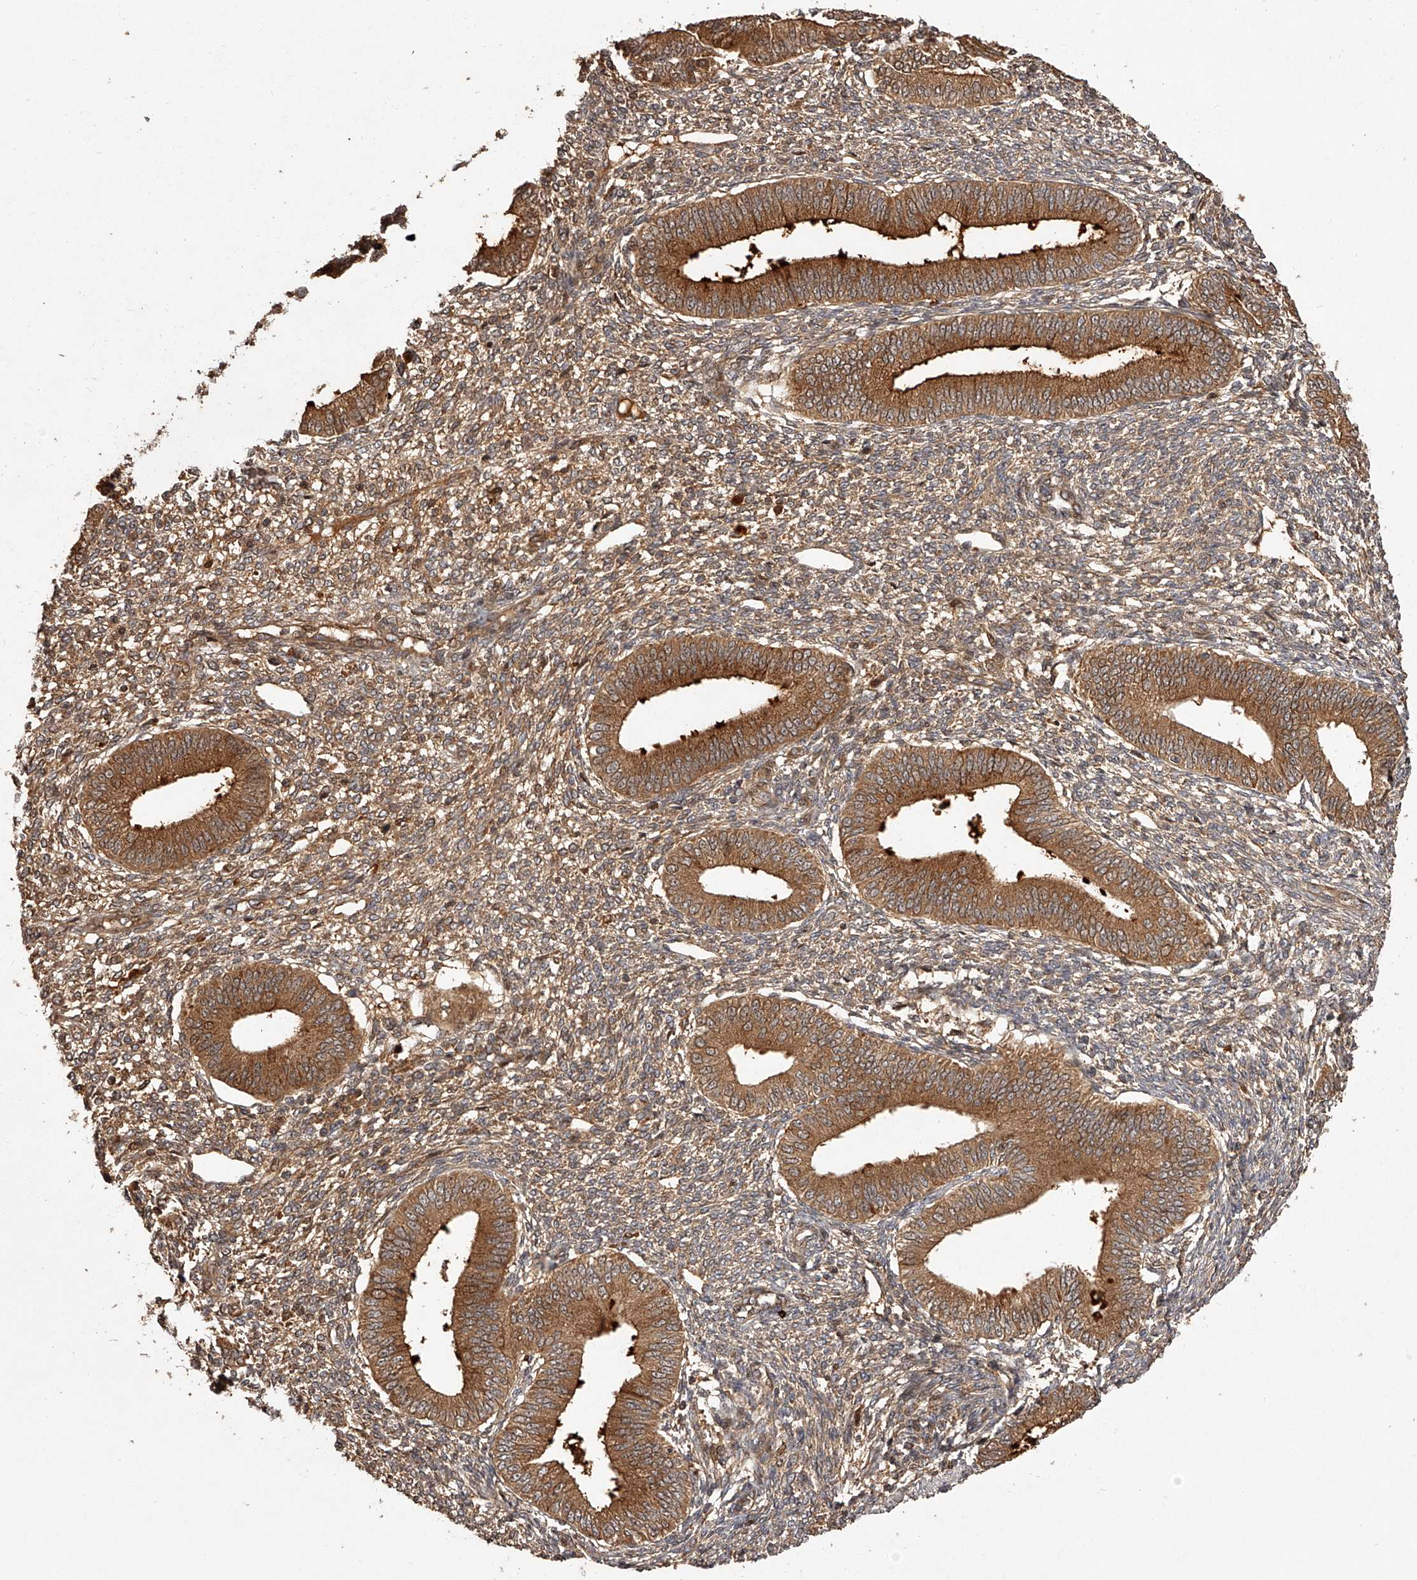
{"staining": {"intensity": "moderate", "quantity": ">75%", "location": "cytoplasmic/membranous"}, "tissue": "endometrium", "cell_type": "Cells in endometrial stroma", "image_type": "normal", "snomed": [{"axis": "morphology", "description": "Normal tissue, NOS"}, {"axis": "topography", "description": "Endometrium"}], "caption": "High-power microscopy captured an immunohistochemistry histopathology image of normal endometrium, revealing moderate cytoplasmic/membranous staining in about >75% of cells in endometrial stroma. (DAB (3,3'-diaminobenzidine) = brown stain, brightfield microscopy at high magnification).", "gene": "CRYZL1", "patient": {"sex": "female", "age": 46}}